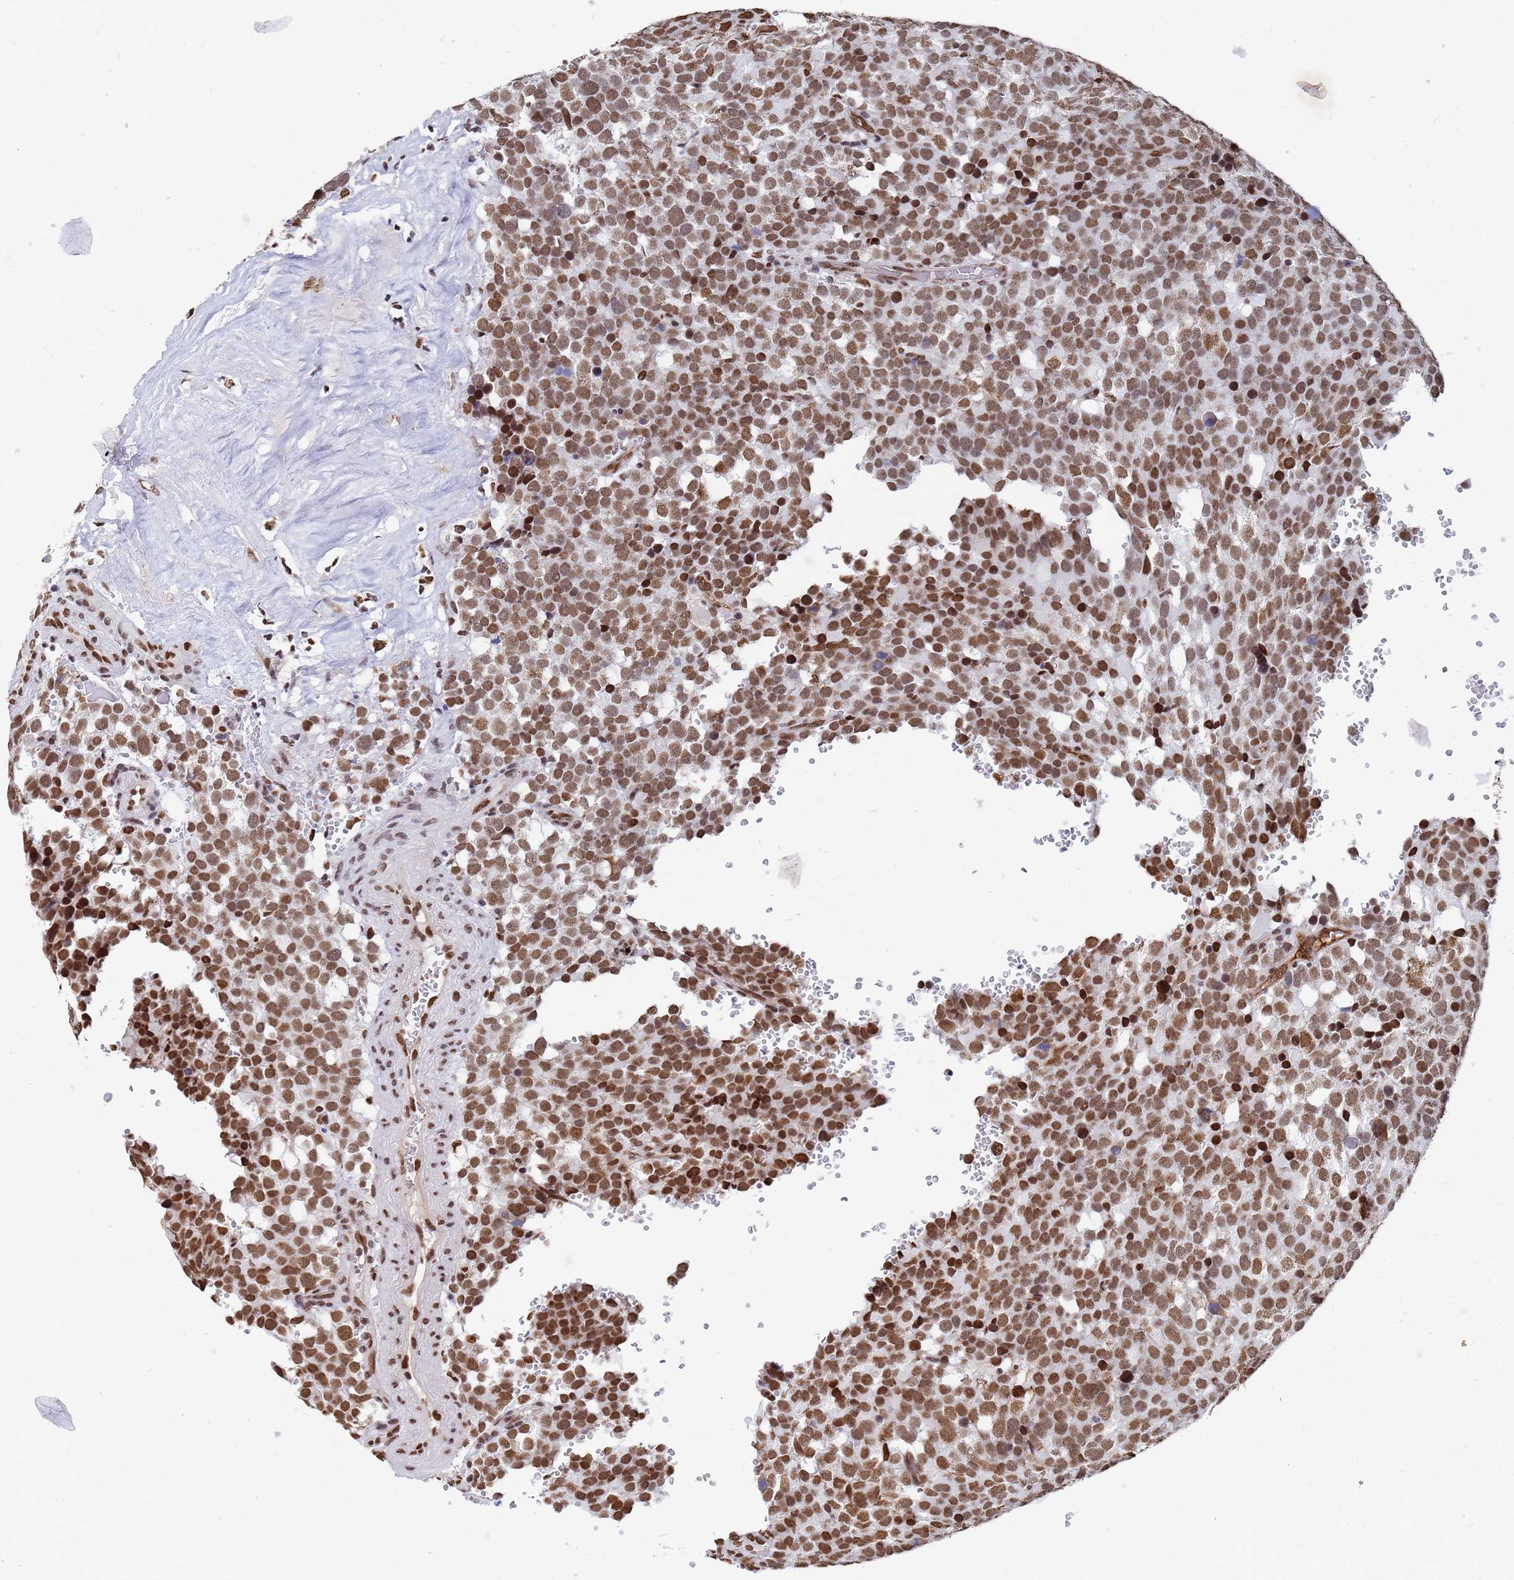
{"staining": {"intensity": "strong", "quantity": ">75%", "location": "nuclear"}, "tissue": "testis cancer", "cell_type": "Tumor cells", "image_type": "cancer", "snomed": [{"axis": "morphology", "description": "Seminoma, NOS"}, {"axis": "topography", "description": "Testis"}], "caption": "Immunohistochemistry (IHC) image of human testis seminoma stained for a protein (brown), which shows high levels of strong nuclear staining in approximately >75% of tumor cells.", "gene": "RAVER2", "patient": {"sex": "male", "age": 71}}